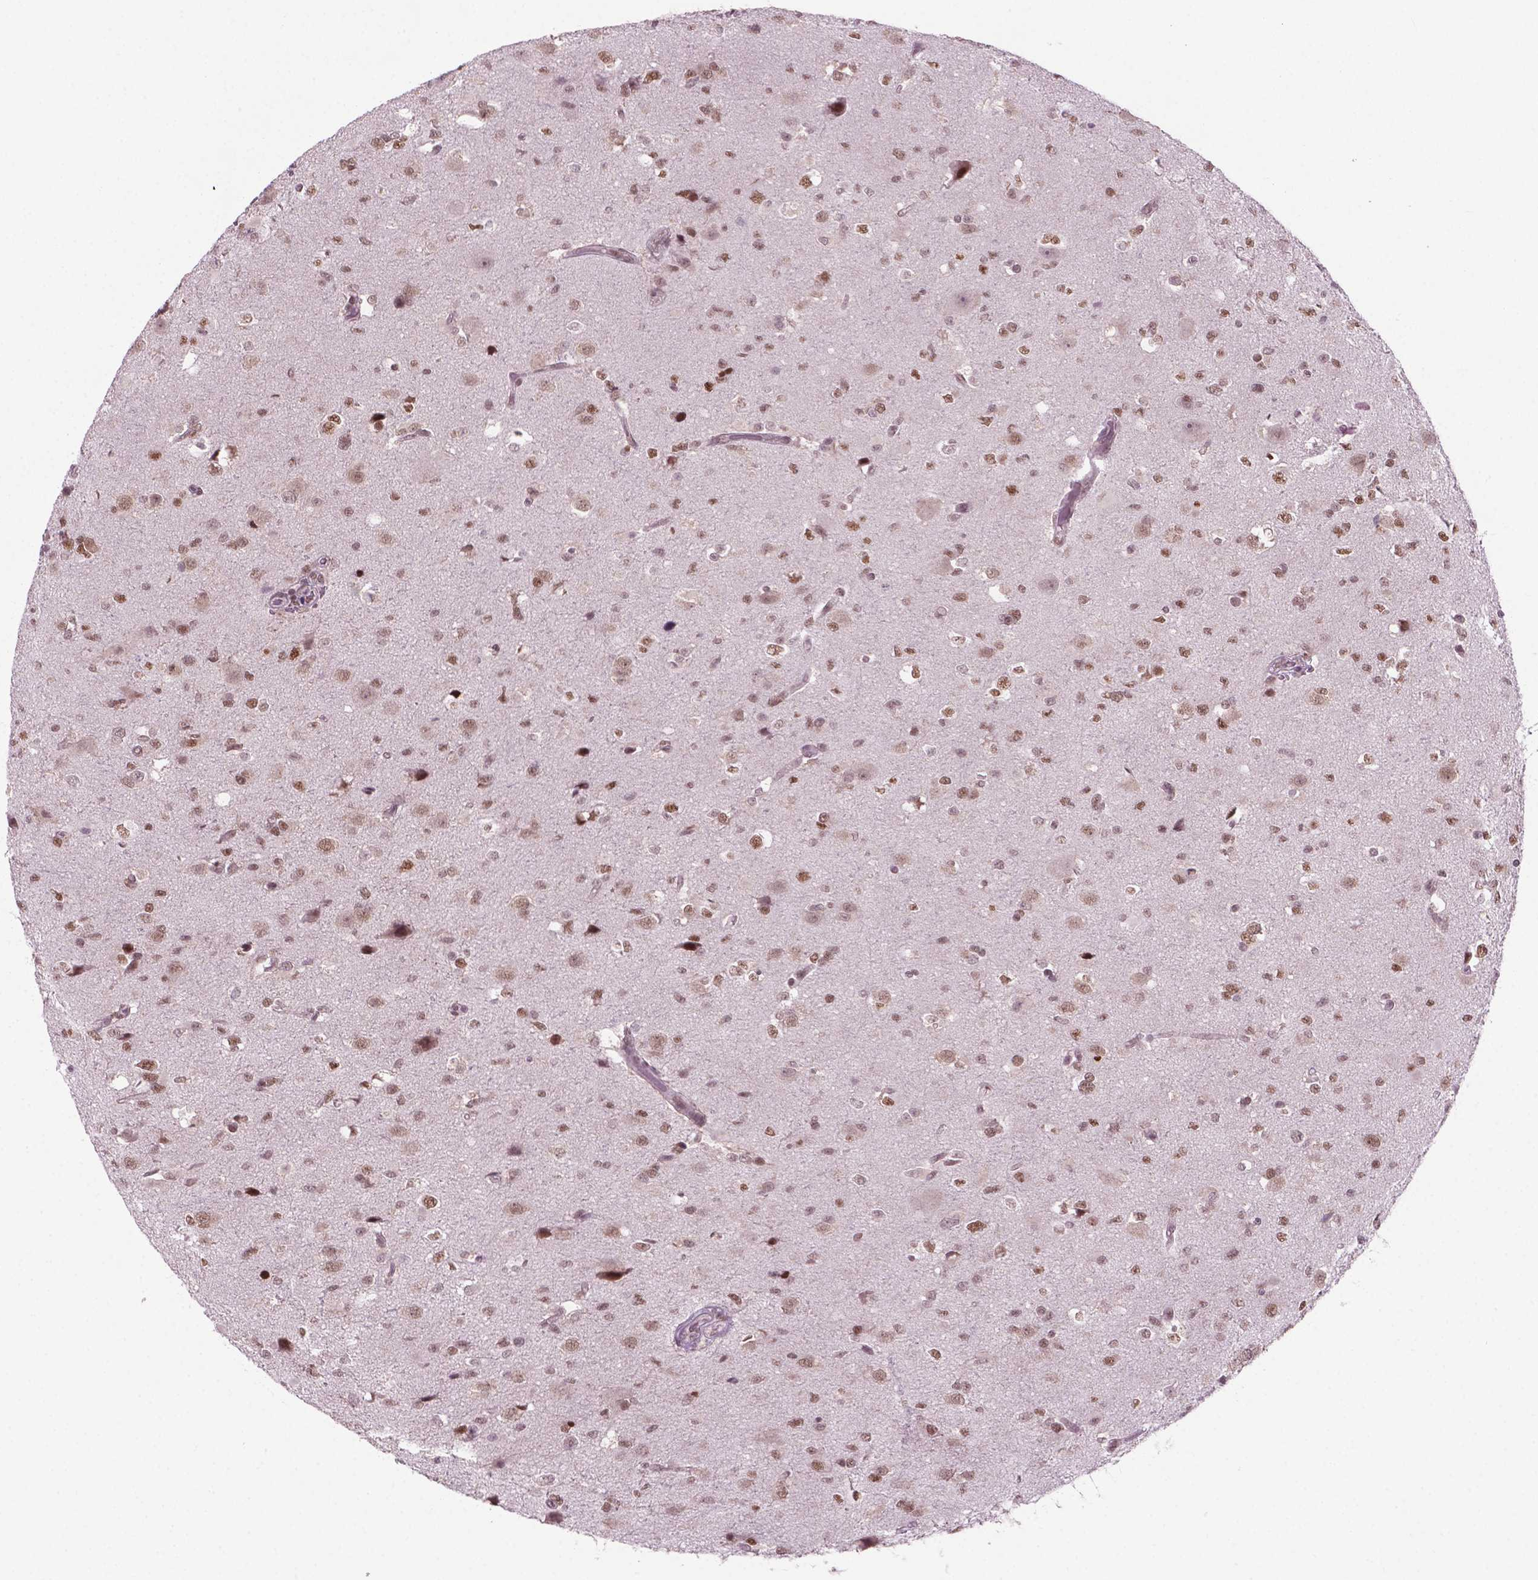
{"staining": {"intensity": "moderate", "quantity": ">75%", "location": "nuclear"}, "tissue": "glioma", "cell_type": "Tumor cells", "image_type": "cancer", "snomed": [{"axis": "morphology", "description": "Glioma, malignant, Low grade"}, {"axis": "topography", "description": "Brain"}], "caption": "Glioma stained with a brown dye exhibits moderate nuclear positive staining in approximately >75% of tumor cells.", "gene": "PHAX", "patient": {"sex": "female", "age": 32}}